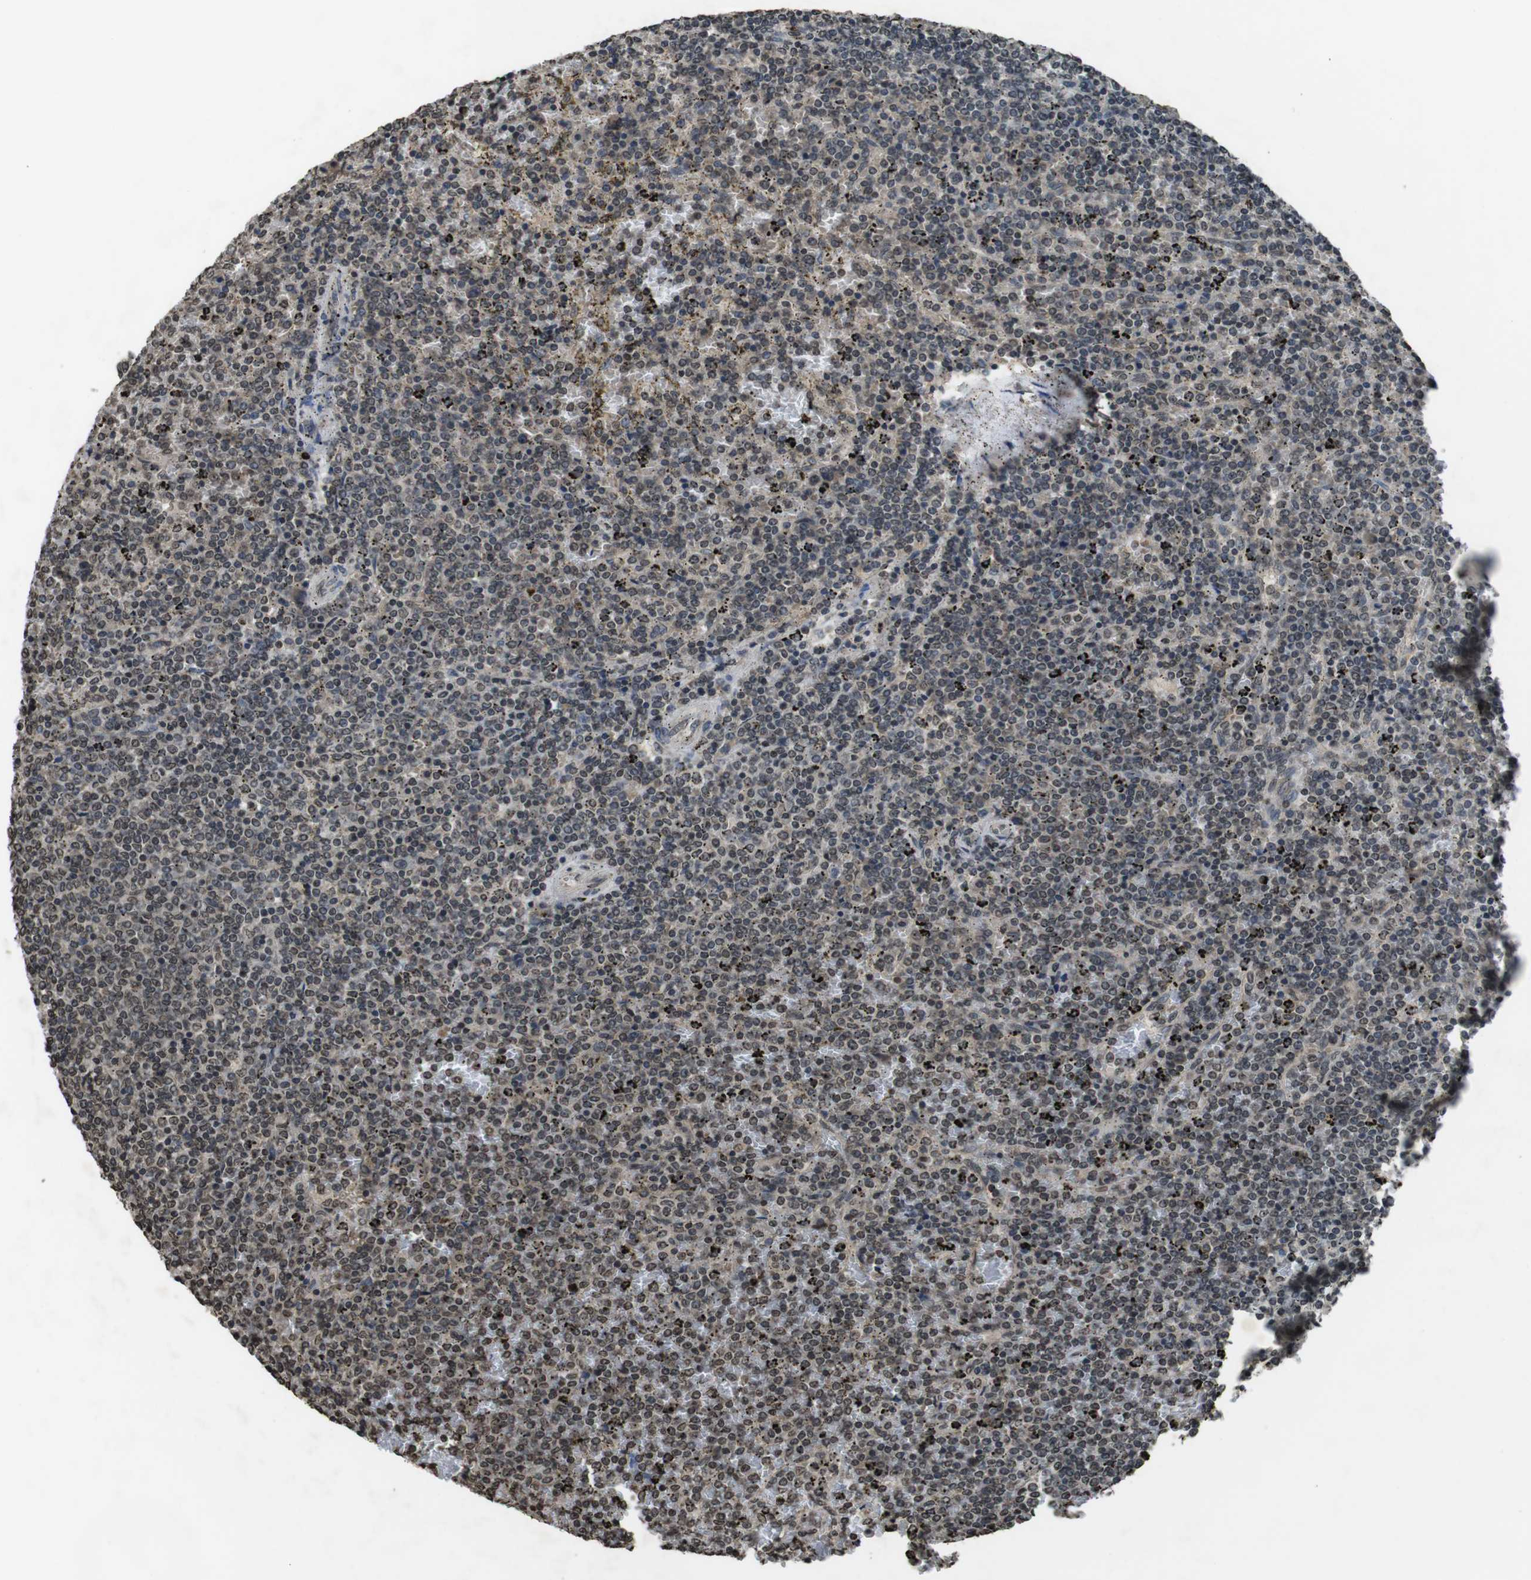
{"staining": {"intensity": "weak", "quantity": "<25%", "location": "nuclear"}, "tissue": "lymphoma", "cell_type": "Tumor cells", "image_type": "cancer", "snomed": [{"axis": "morphology", "description": "Malignant lymphoma, non-Hodgkin's type, Low grade"}, {"axis": "topography", "description": "Spleen"}], "caption": "Malignant lymphoma, non-Hodgkin's type (low-grade) was stained to show a protein in brown. There is no significant staining in tumor cells.", "gene": "MAF", "patient": {"sex": "female", "age": 77}}